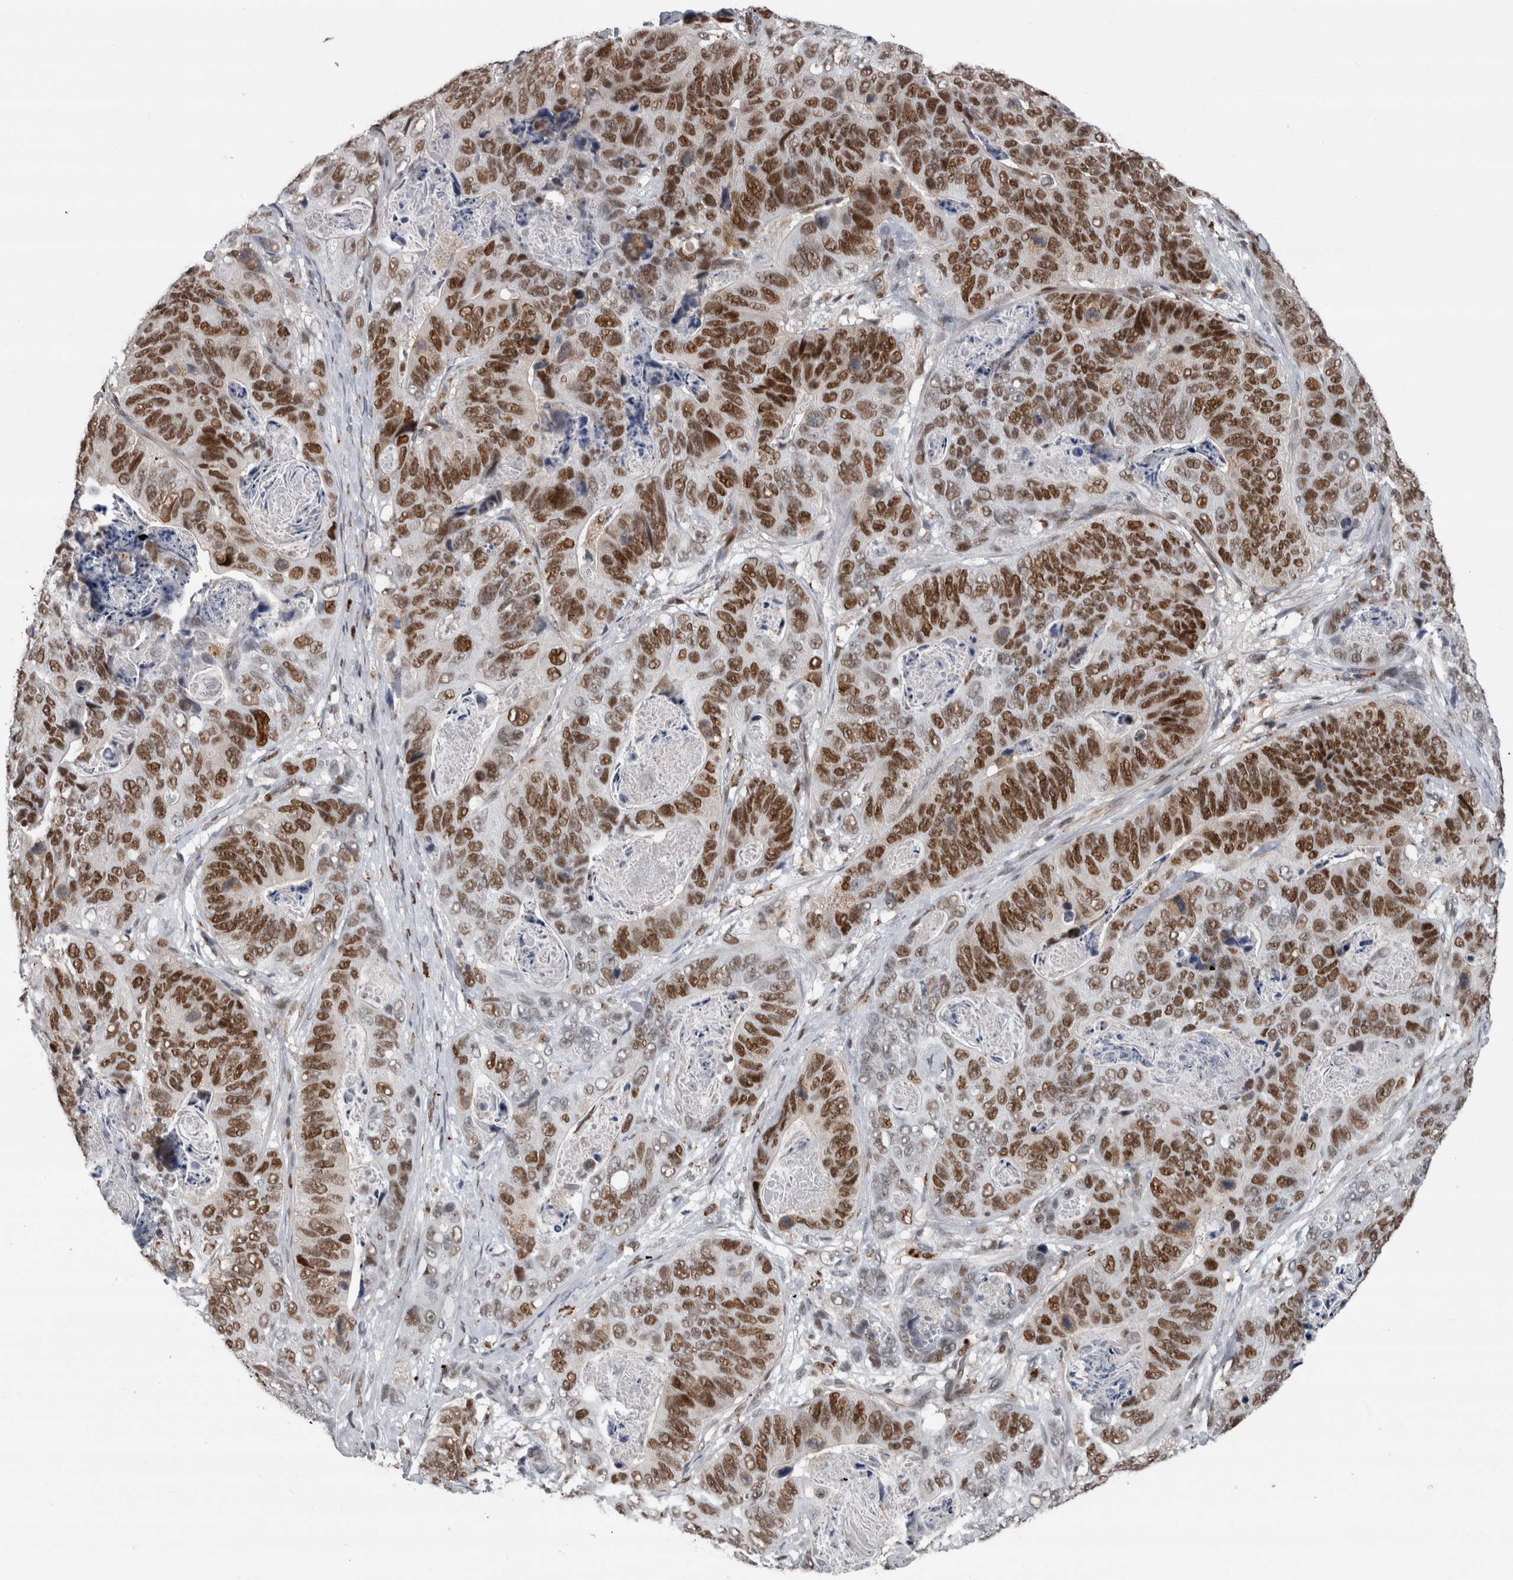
{"staining": {"intensity": "strong", "quantity": ">75%", "location": "nuclear"}, "tissue": "stomach cancer", "cell_type": "Tumor cells", "image_type": "cancer", "snomed": [{"axis": "morphology", "description": "Normal tissue, NOS"}, {"axis": "morphology", "description": "Adenocarcinoma, NOS"}, {"axis": "topography", "description": "Stomach"}], "caption": "Brown immunohistochemical staining in stomach cancer demonstrates strong nuclear staining in about >75% of tumor cells.", "gene": "POLD2", "patient": {"sex": "female", "age": 89}}